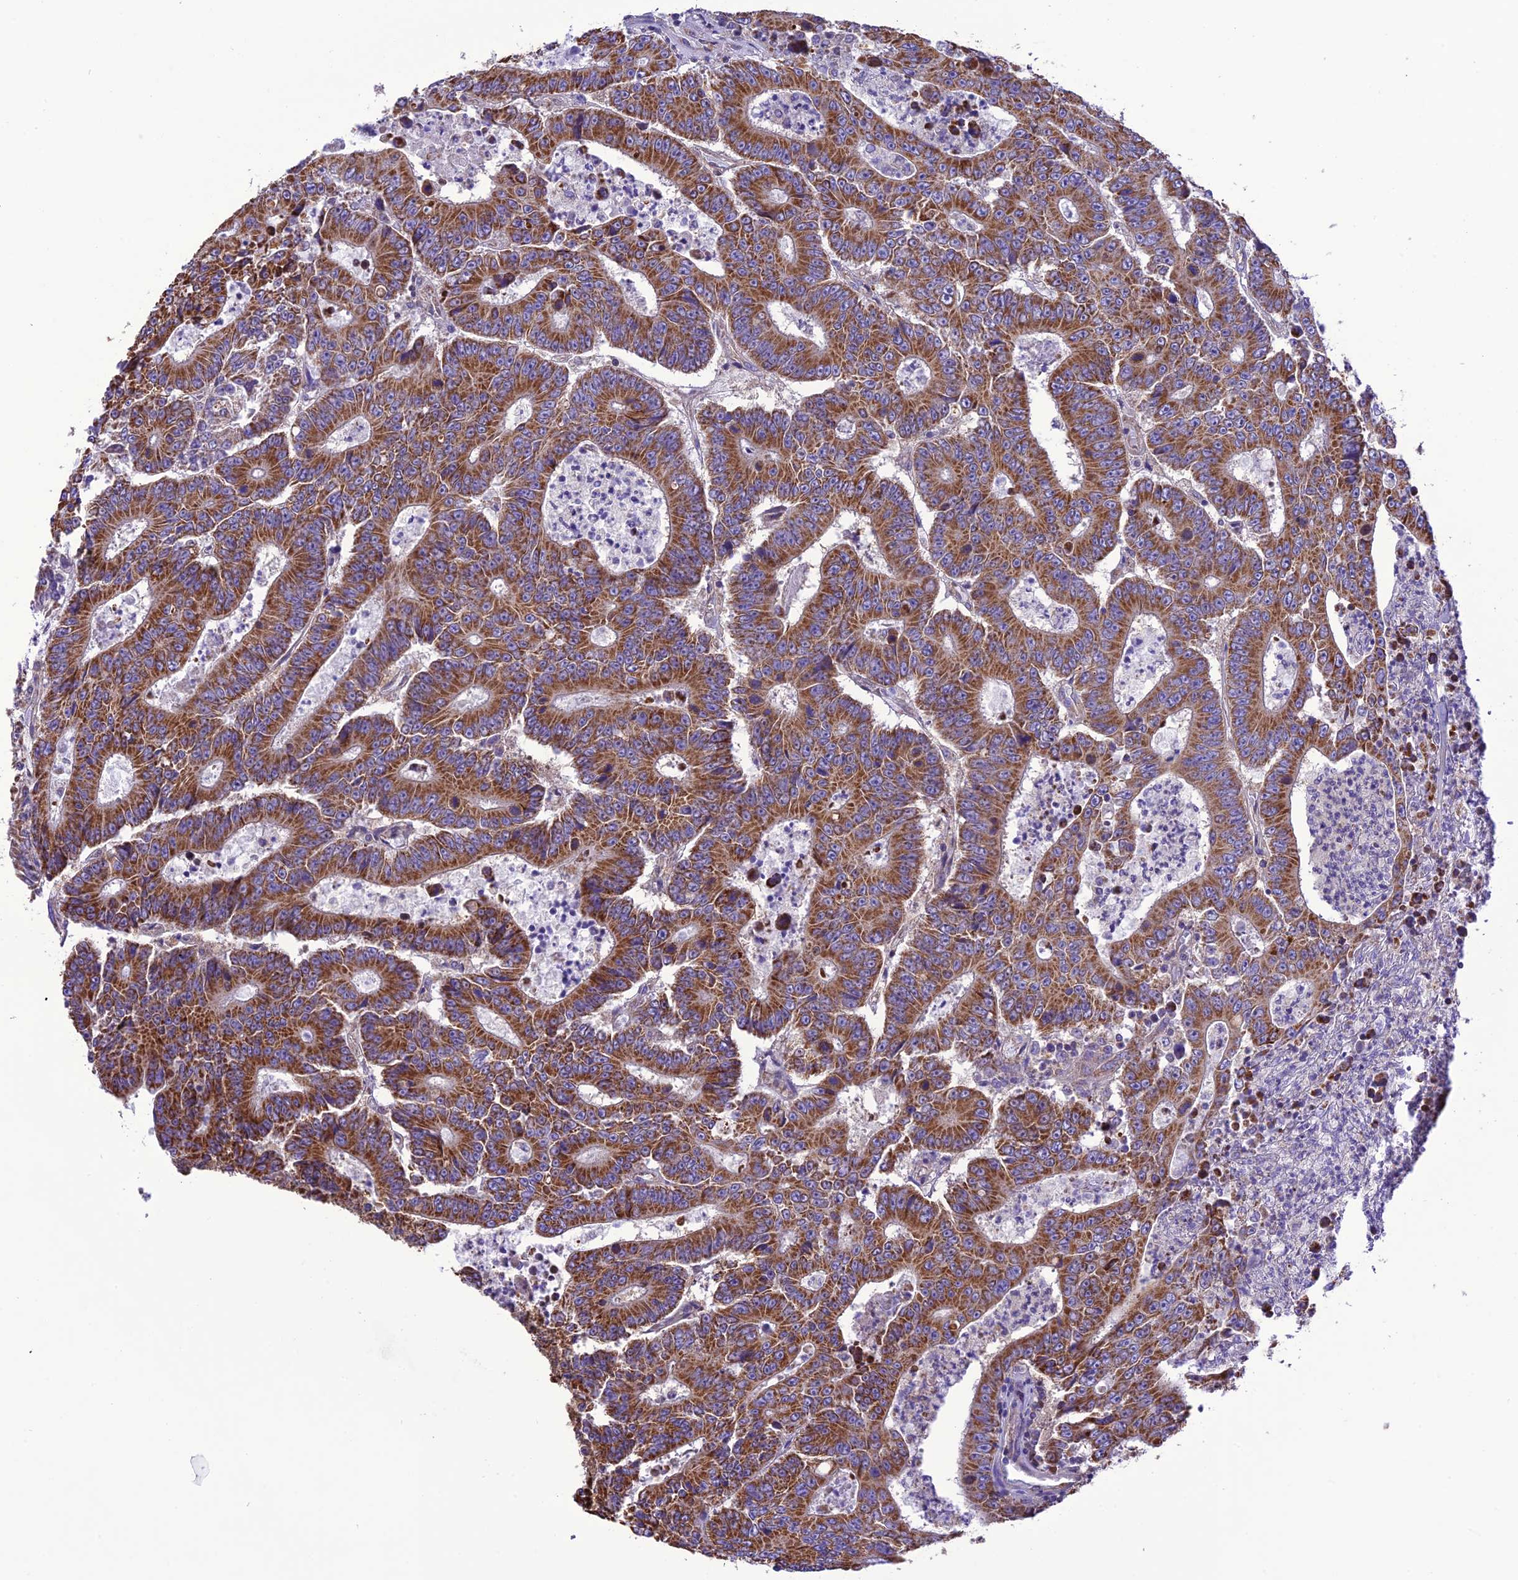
{"staining": {"intensity": "strong", "quantity": ">75%", "location": "cytoplasmic/membranous"}, "tissue": "colorectal cancer", "cell_type": "Tumor cells", "image_type": "cancer", "snomed": [{"axis": "morphology", "description": "Adenocarcinoma, NOS"}, {"axis": "topography", "description": "Colon"}], "caption": "Brown immunohistochemical staining in human colorectal adenocarcinoma displays strong cytoplasmic/membranous expression in approximately >75% of tumor cells.", "gene": "MAP3K12", "patient": {"sex": "male", "age": 83}}